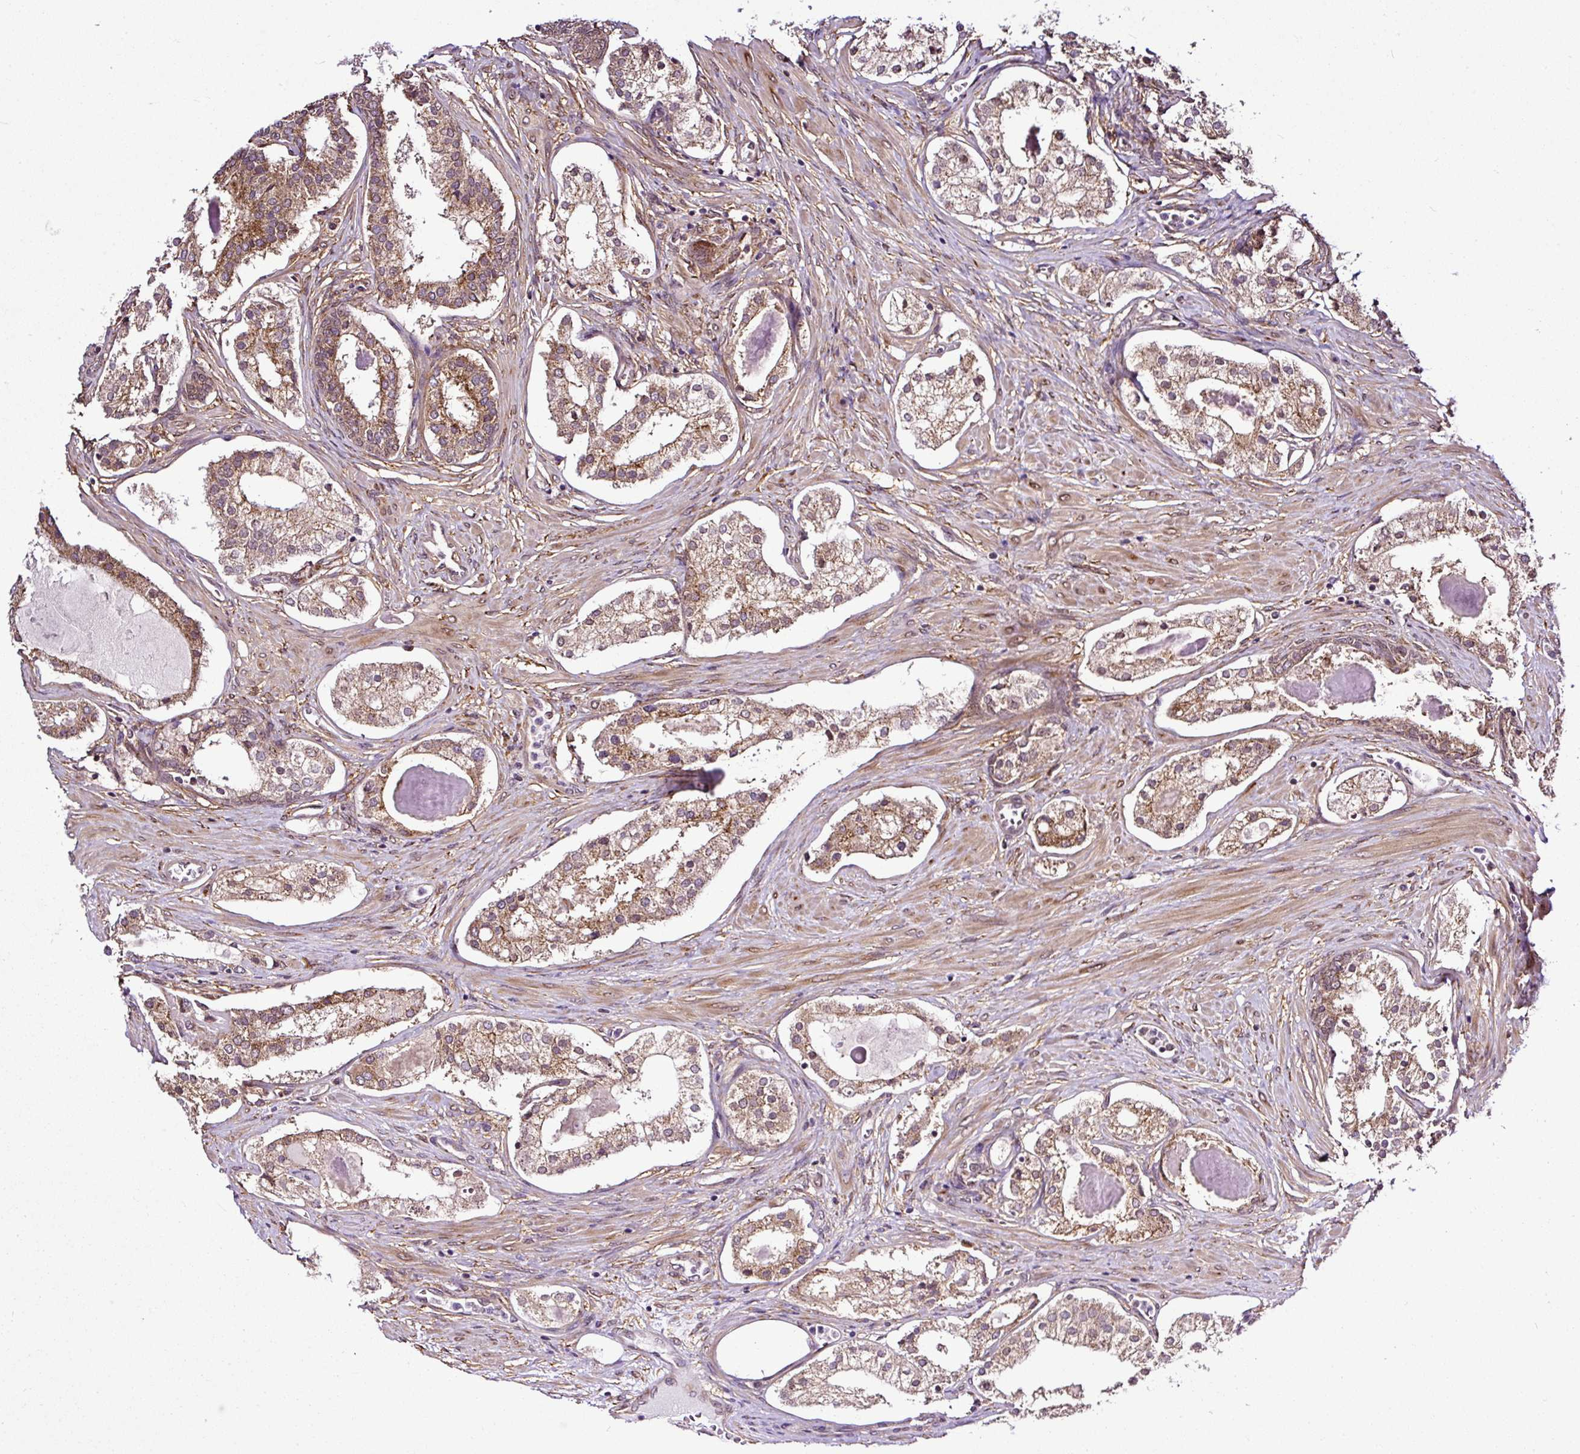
{"staining": {"intensity": "moderate", "quantity": ">75%", "location": "cytoplasmic/membranous"}, "tissue": "prostate cancer", "cell_type": "Tumor cells", "image_type": "cancer", "snomed": [{"axis": "morphology", "description": "Adenocarcinoma, Low grade"}, {"axis": "topography", "description": "Prostate"}], "caption": "Protein expression analysis of low-grade adenocarcinoma (prostate) displays moderate cytoplasmic/membranous positivity in about >75% of tumor cells. (Brightfield microscopy of DAB IHC at high magnification).", "gene": "FAM153A", "patient": {"sex": "male", "age": 59}}